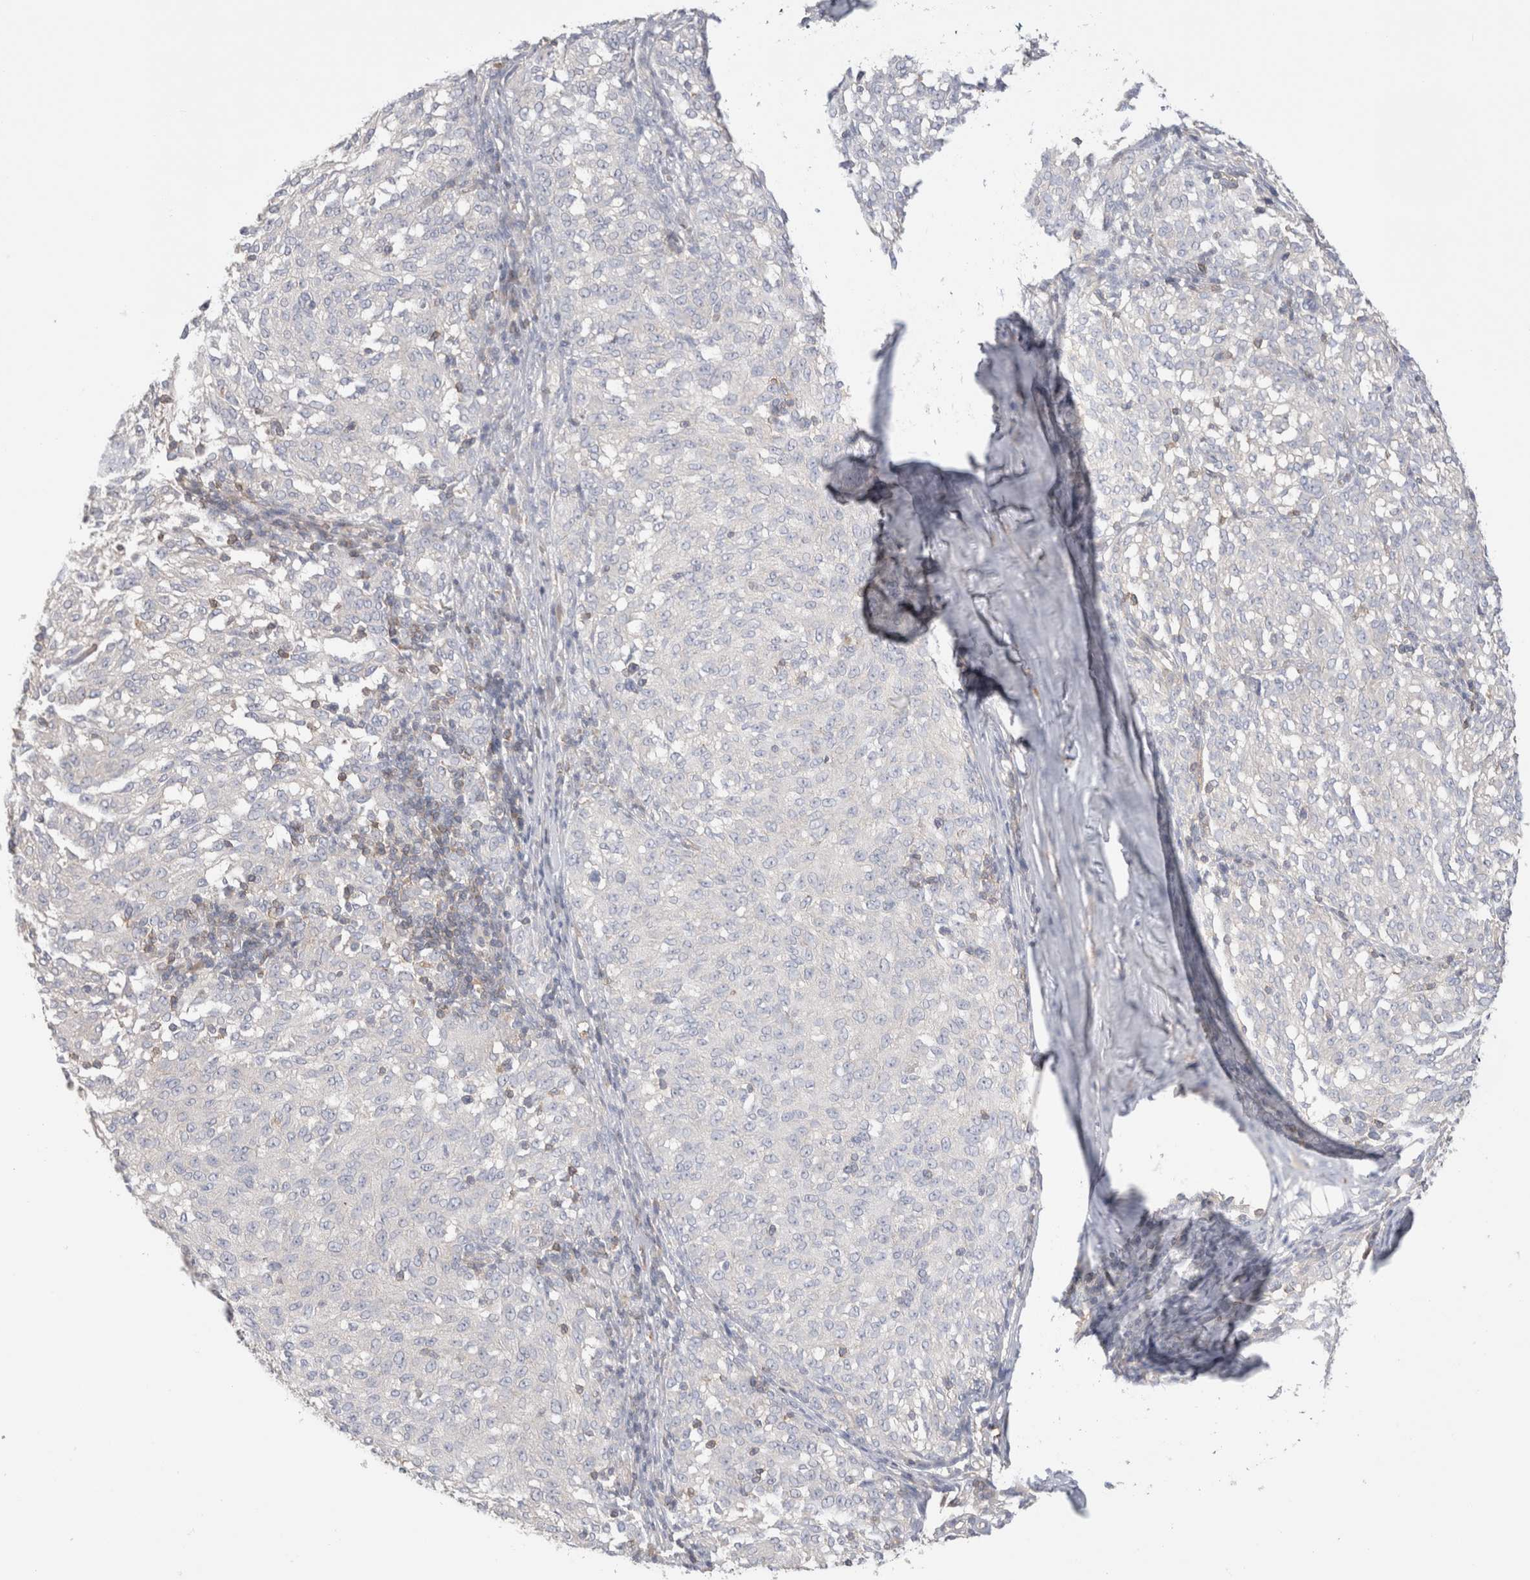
{"staining": {"intensity": "negative", "quantity": "none", "location": "none"}, "tissue": "melanoma", "cell_type": "Tumor cells", "image_type": "cancer", "snomed": [{"axis": "morphology", "description": "Malignant melanoma, NOS"}, {"axis": "topography", "description": "Skin"}], "caption": "High magnification brightfield microscopy of malignant melanoma stained with DAB (3,3'-diaminobenzidine) (brown) and counterstained with hematoxylin (blue): tumor cells show no significant expression.", "gene": "CAPN2", "patient": {"sex": "female", "age": 72}}